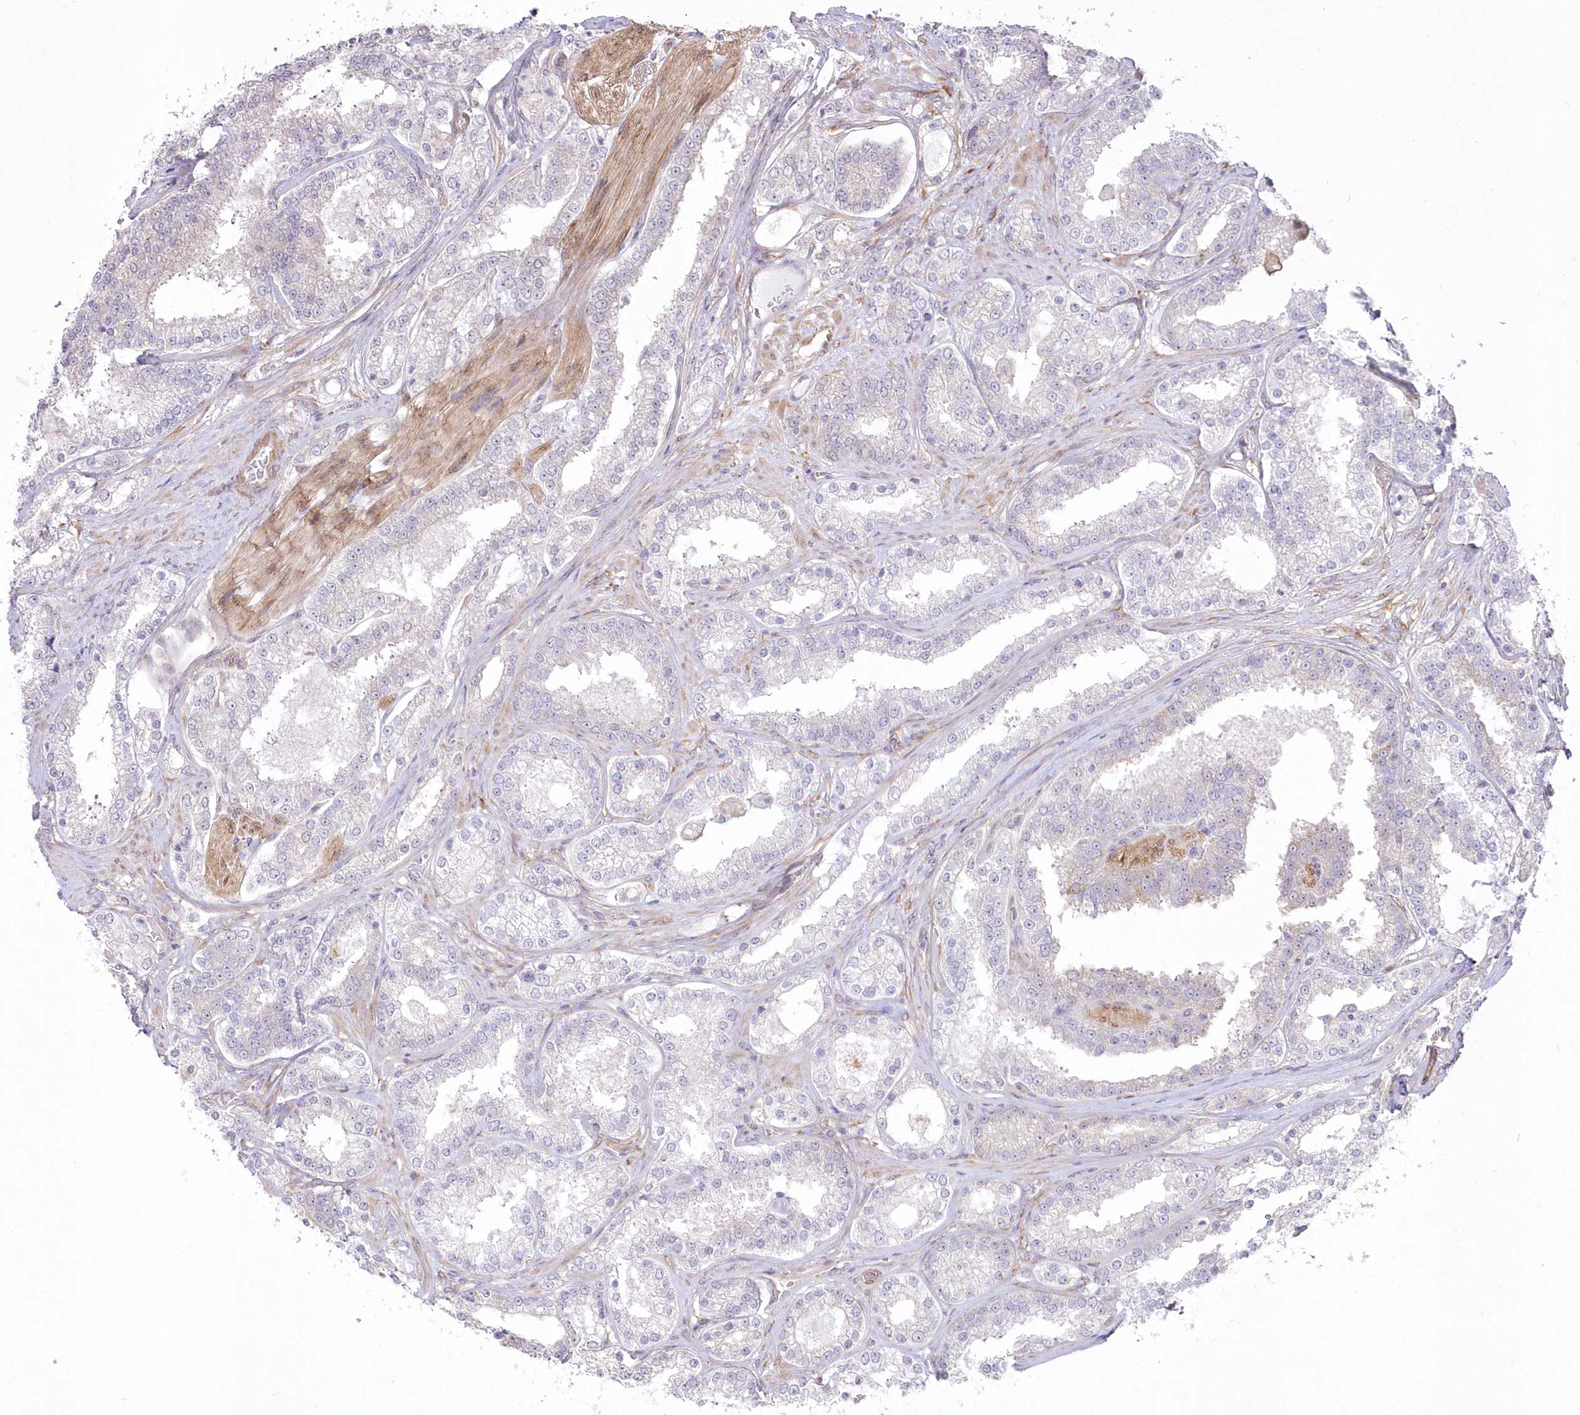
{"staining": {"intensity": "negative", "quantity": "none", "location": "none"}, "tissue": "prostate cancer", "cell_type": "Tumor cells", "image_type": "cancer", "snomed": [{"axis": "morphology", "description": "Normal tissue, NOS"}, {"axis": "morphology", "description": "Adenocarcinoma, High grade"}, {"axis": "topography", "description": "Prostate"}], "caption": "Immunohistochemistry image of neoplastic tissue: human high-grade adenocarcinoma (prostate) stained with DAB demonstrates no significant protein staining in tumor cells. The staining was performed using DAB to visualize the protein expression in brown, while the nuclei were stained in blue with hematoxylin (Magnification: 20x).", "gene": "SH3PXD2B", "patient": {"sex": "male", "age": 83}}